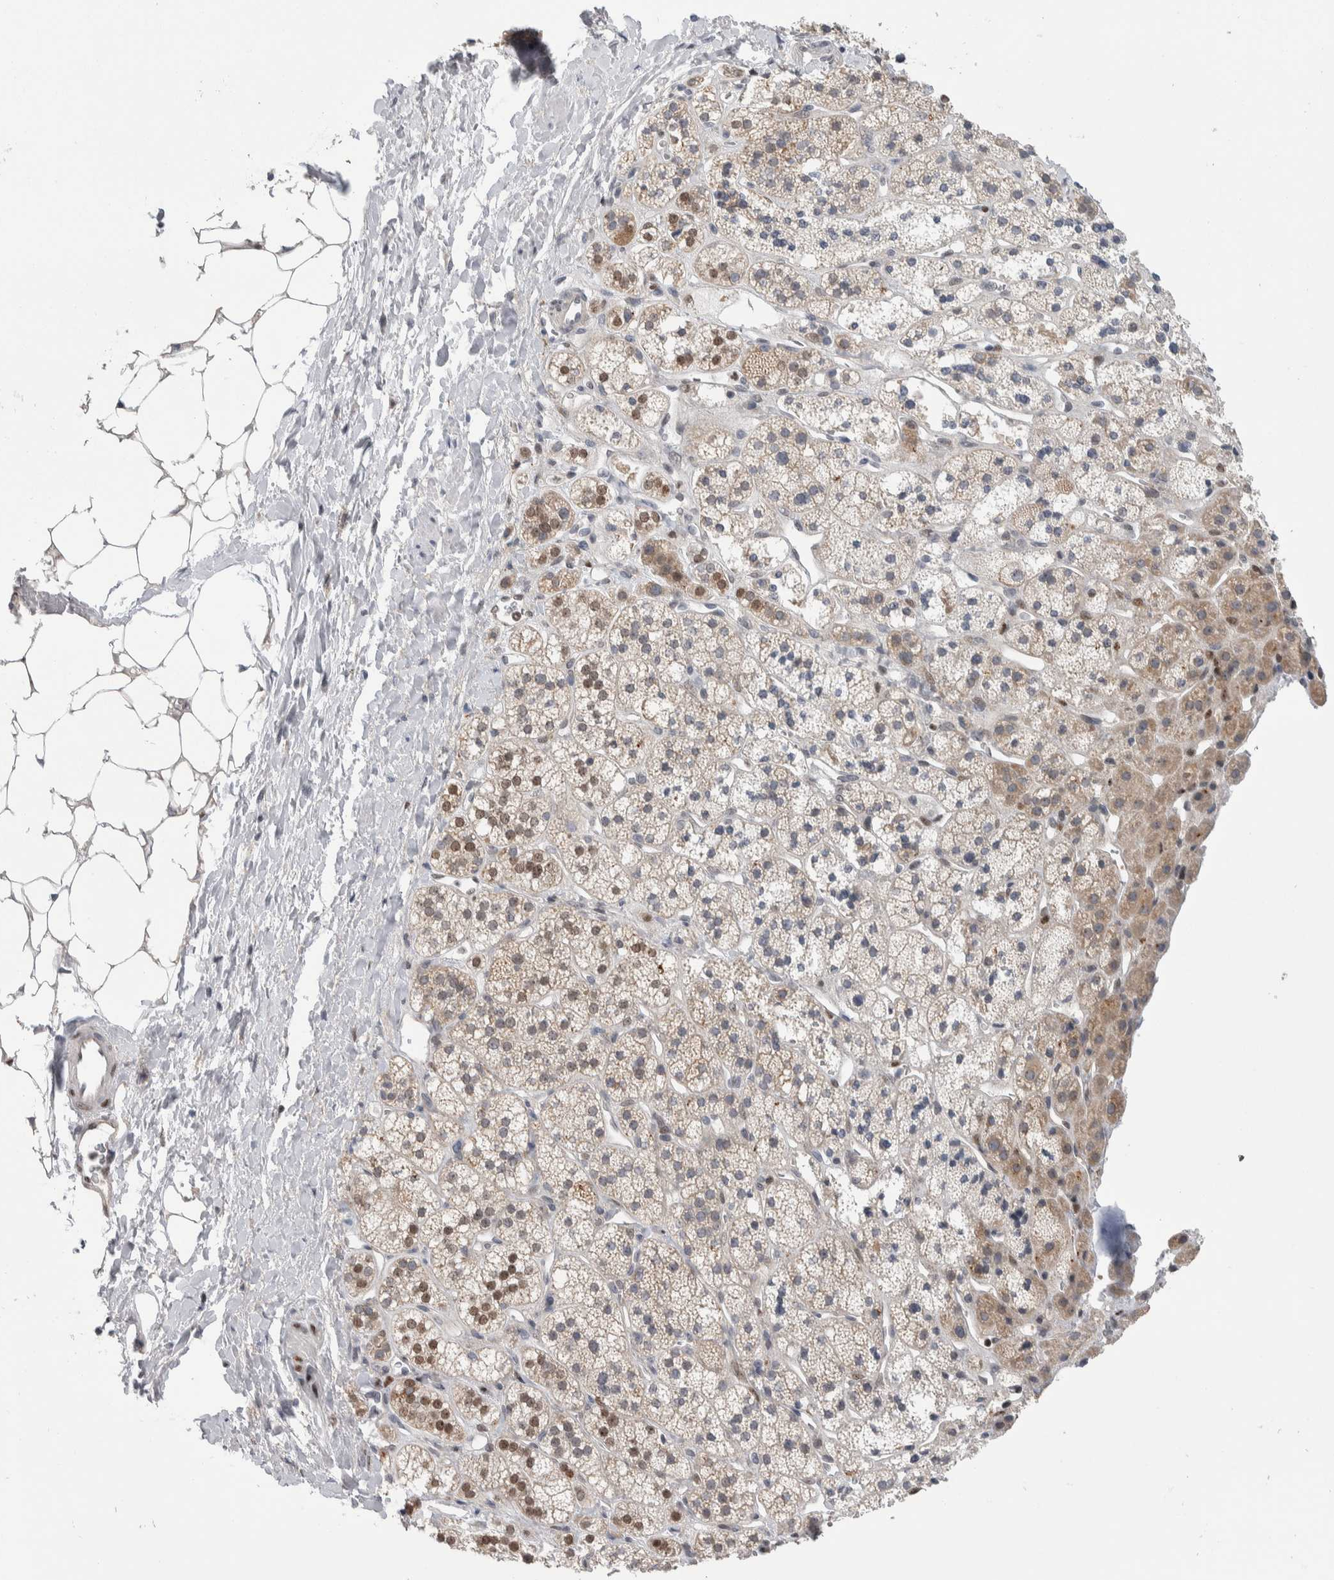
{"staining": {"intensity": "moderate", "quantity": "<25%", "location": "cytoplasmic/membranous,nuclear"}, "tissue": "adrenal gland", "cell_type": "Glandular cells", "image_type": "normal", "snomed": [{"axis": "morphology", "description": "Normal tissue, NOS"}, {"axis": "topography", "description": "Adrenal gland"}], "caption": "A histopathology image of human adrenal gland stained for a protein demonstrates moderate cytoplasmic/membranous,nuclear brown staining in glandular cells.", "gene": "TAX1BP1", "patient": {"sex": "male", "age": 56}}